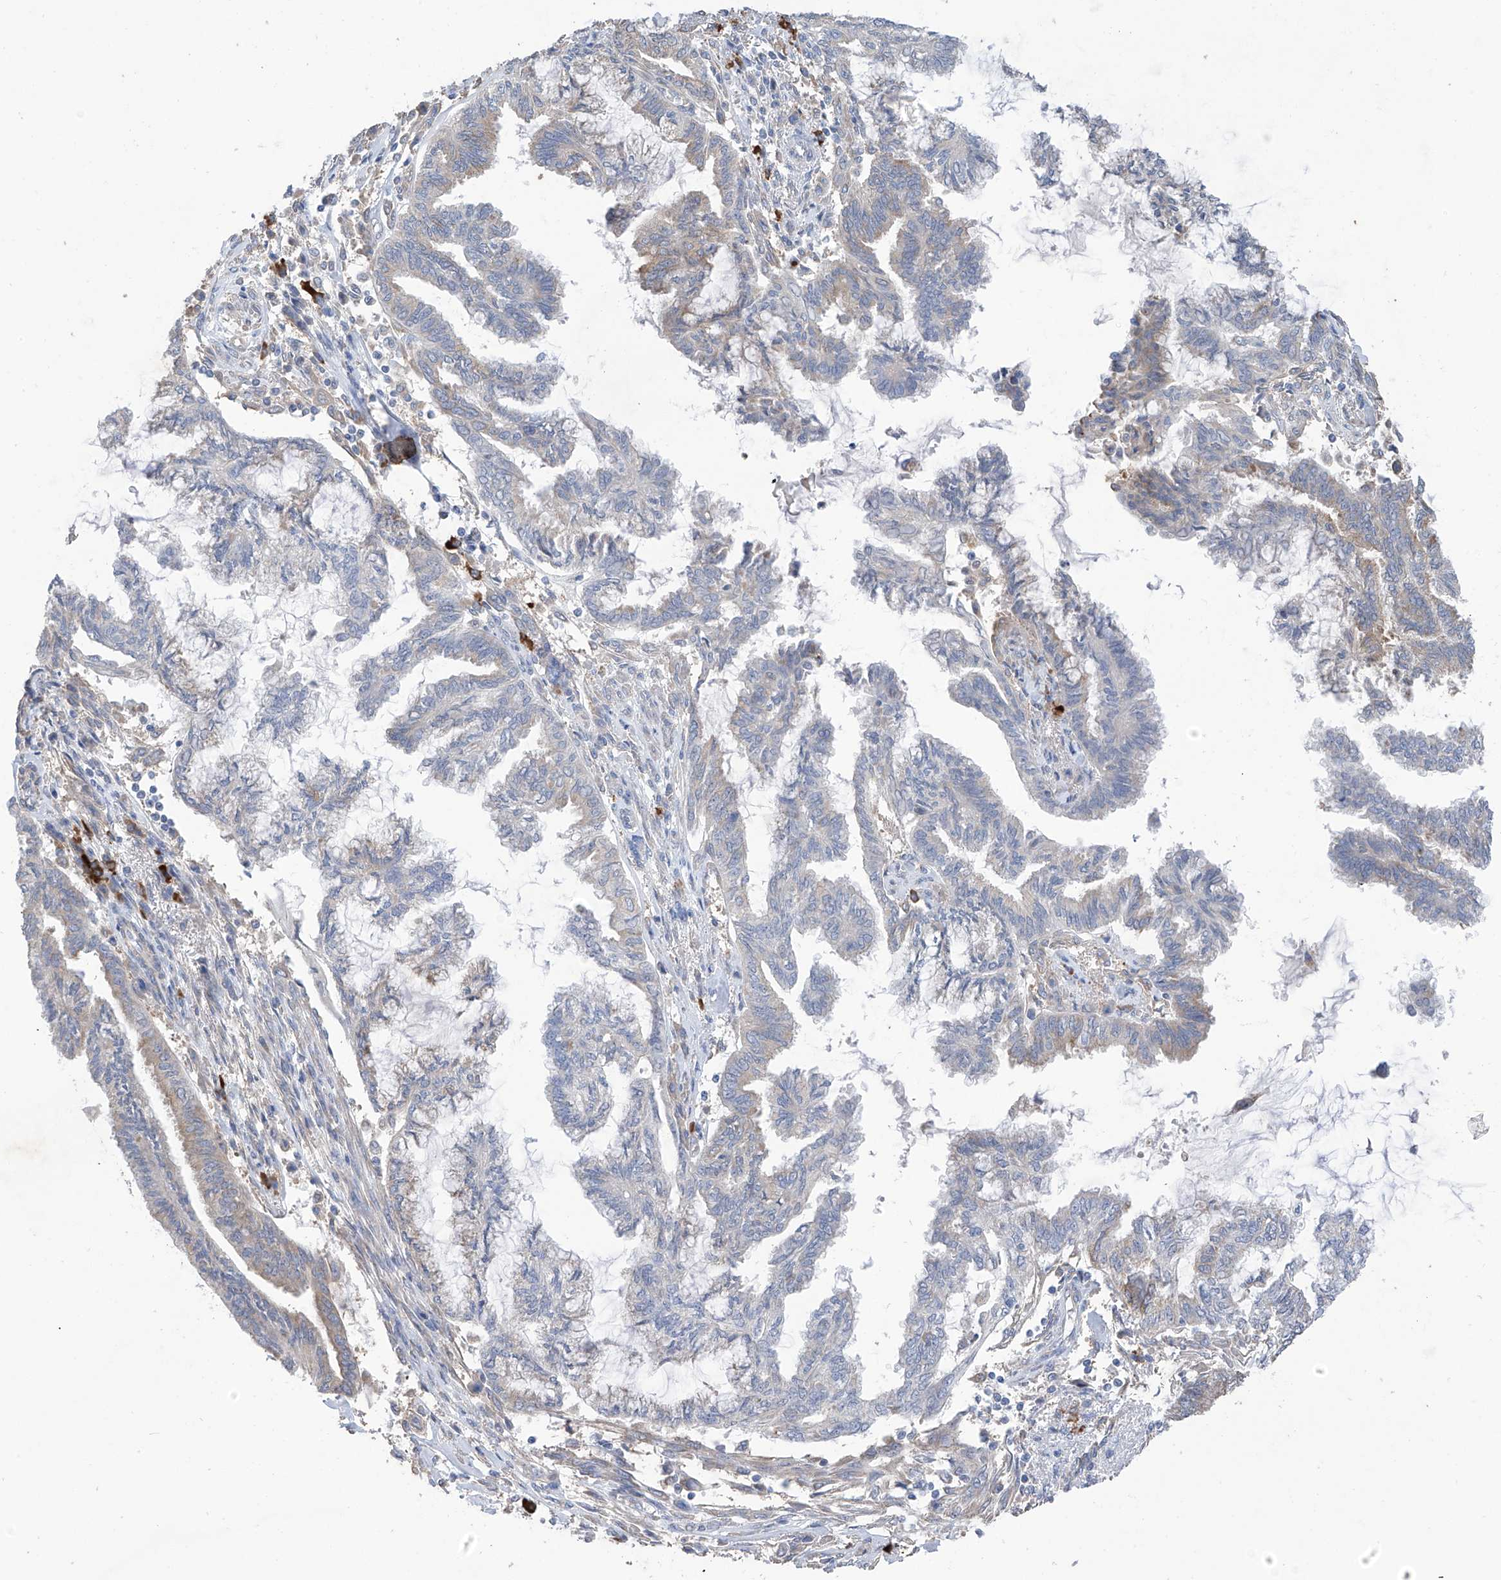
{"staining": {"intensity": "negative", "quantity": "none", "location": "none"}, "tissue": "endometrial cancer", "cell_type": "Tumor cells", "image_type": "cancer", "snomed": [{"axis": "morphology", "description": "Adenocarcinoma, NOS"}, {"axis": "topography", "description": "Endometrium"}], "caption": "Histopathology image shows no protein expression in tumor cells of endometrial cancer tissue. (DAB (3,3'-diaminobenzidine) immunohistochemistry (IHC) with hematoxylin counter stain).", "gene": "REC8", "patient": {"sex": "female", "age": 86}}